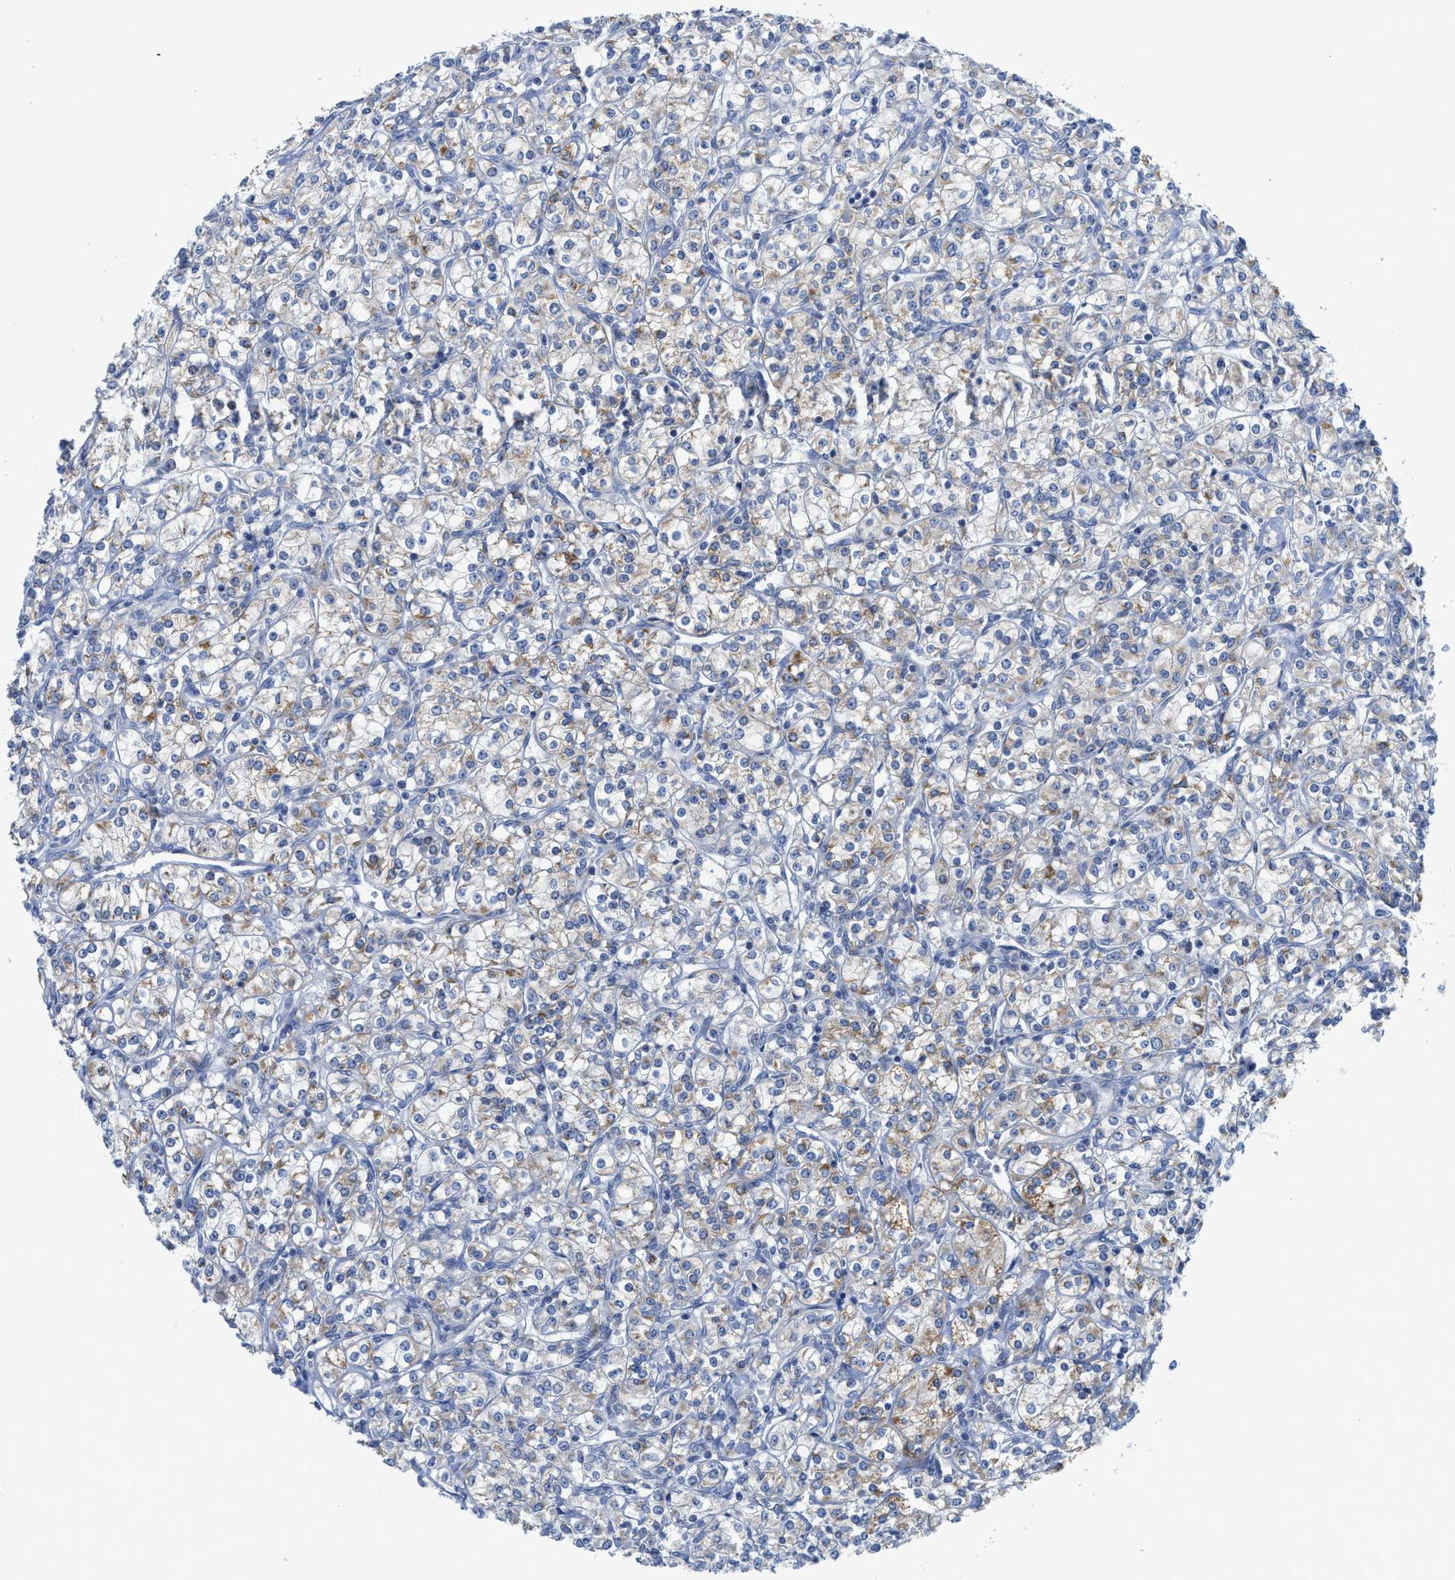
{"staining": {"intensity": "weak", "quantity": "25%-75%", "location": "cytoplasmic/membranous"}, "tissue": "renal cancer", "cell_type": "Tumor cells", "image_type": "cancer", "snomed": [{"axis": "morphology", "description": "Adenocarcinoma, NOS"}, {"axis": "topography", "description": "Kidney"}], "caption": "Brown immunohistochemical staining in renal adenocarcinoma exhibits weak cytoplasmic/membranous staining in approximately 25%-75% of tumor cells.", "gene": "GATD3", "patient": {"sex": "male", "age": 77}}